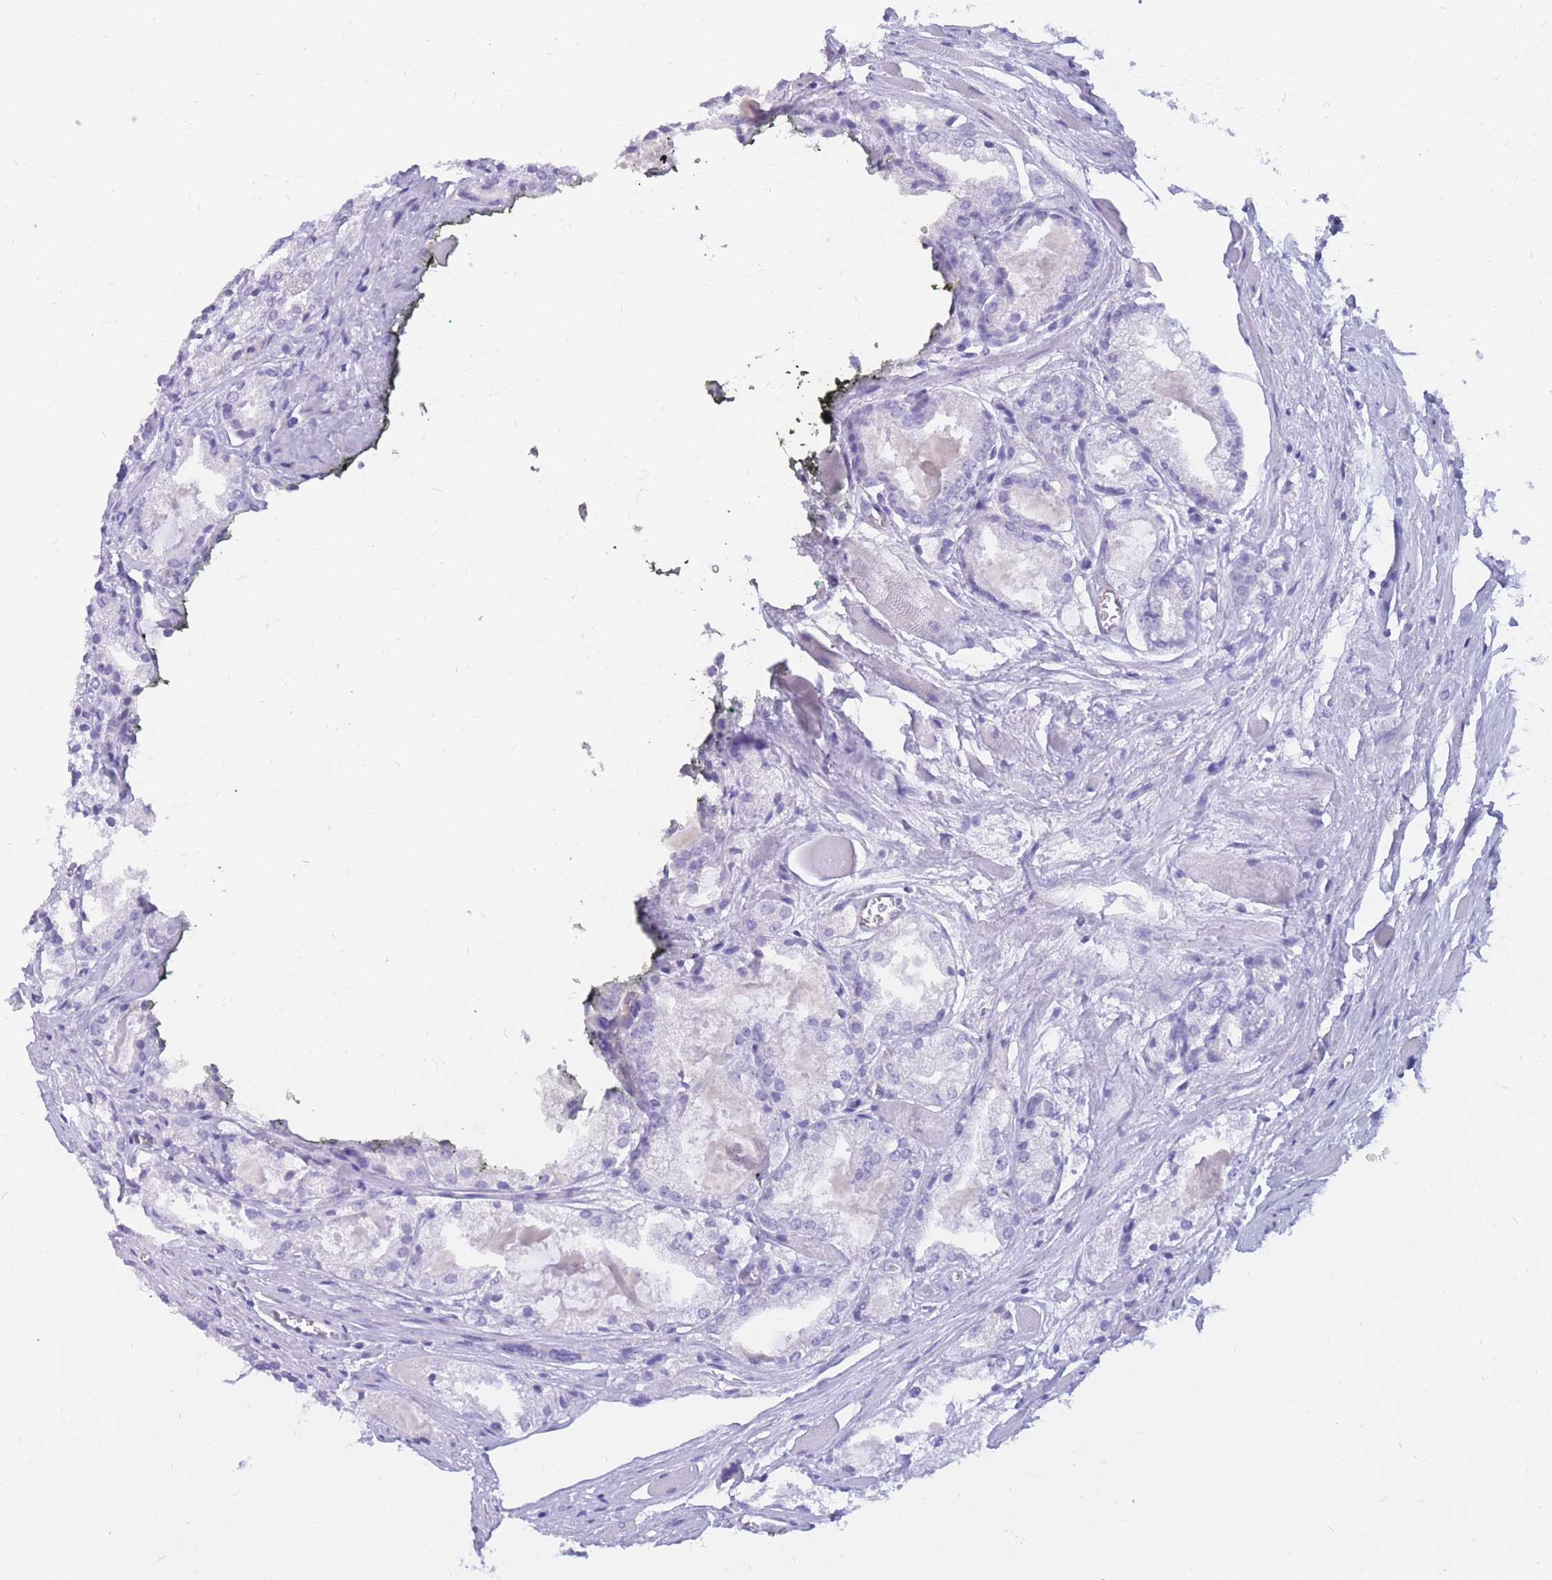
{"staining": {"intensity": "negative", "quantity": "none", "location": "none"}, "tissue": "prostate cancer", "cell_type": "Tumor cells", "image_type": "cancer", "snomed": [{"axis": "morphology", "description": "Adenocarcinoma, Low grade"}, {"axis": "topography", "description": "Prostate"}], "caption": "Tumor cells show no significant protein positivity in prostate cancer (low-grade adenocarcinoma).", "gene": "SULT1A1", "patient": {"sex": "male", "age": 67}}